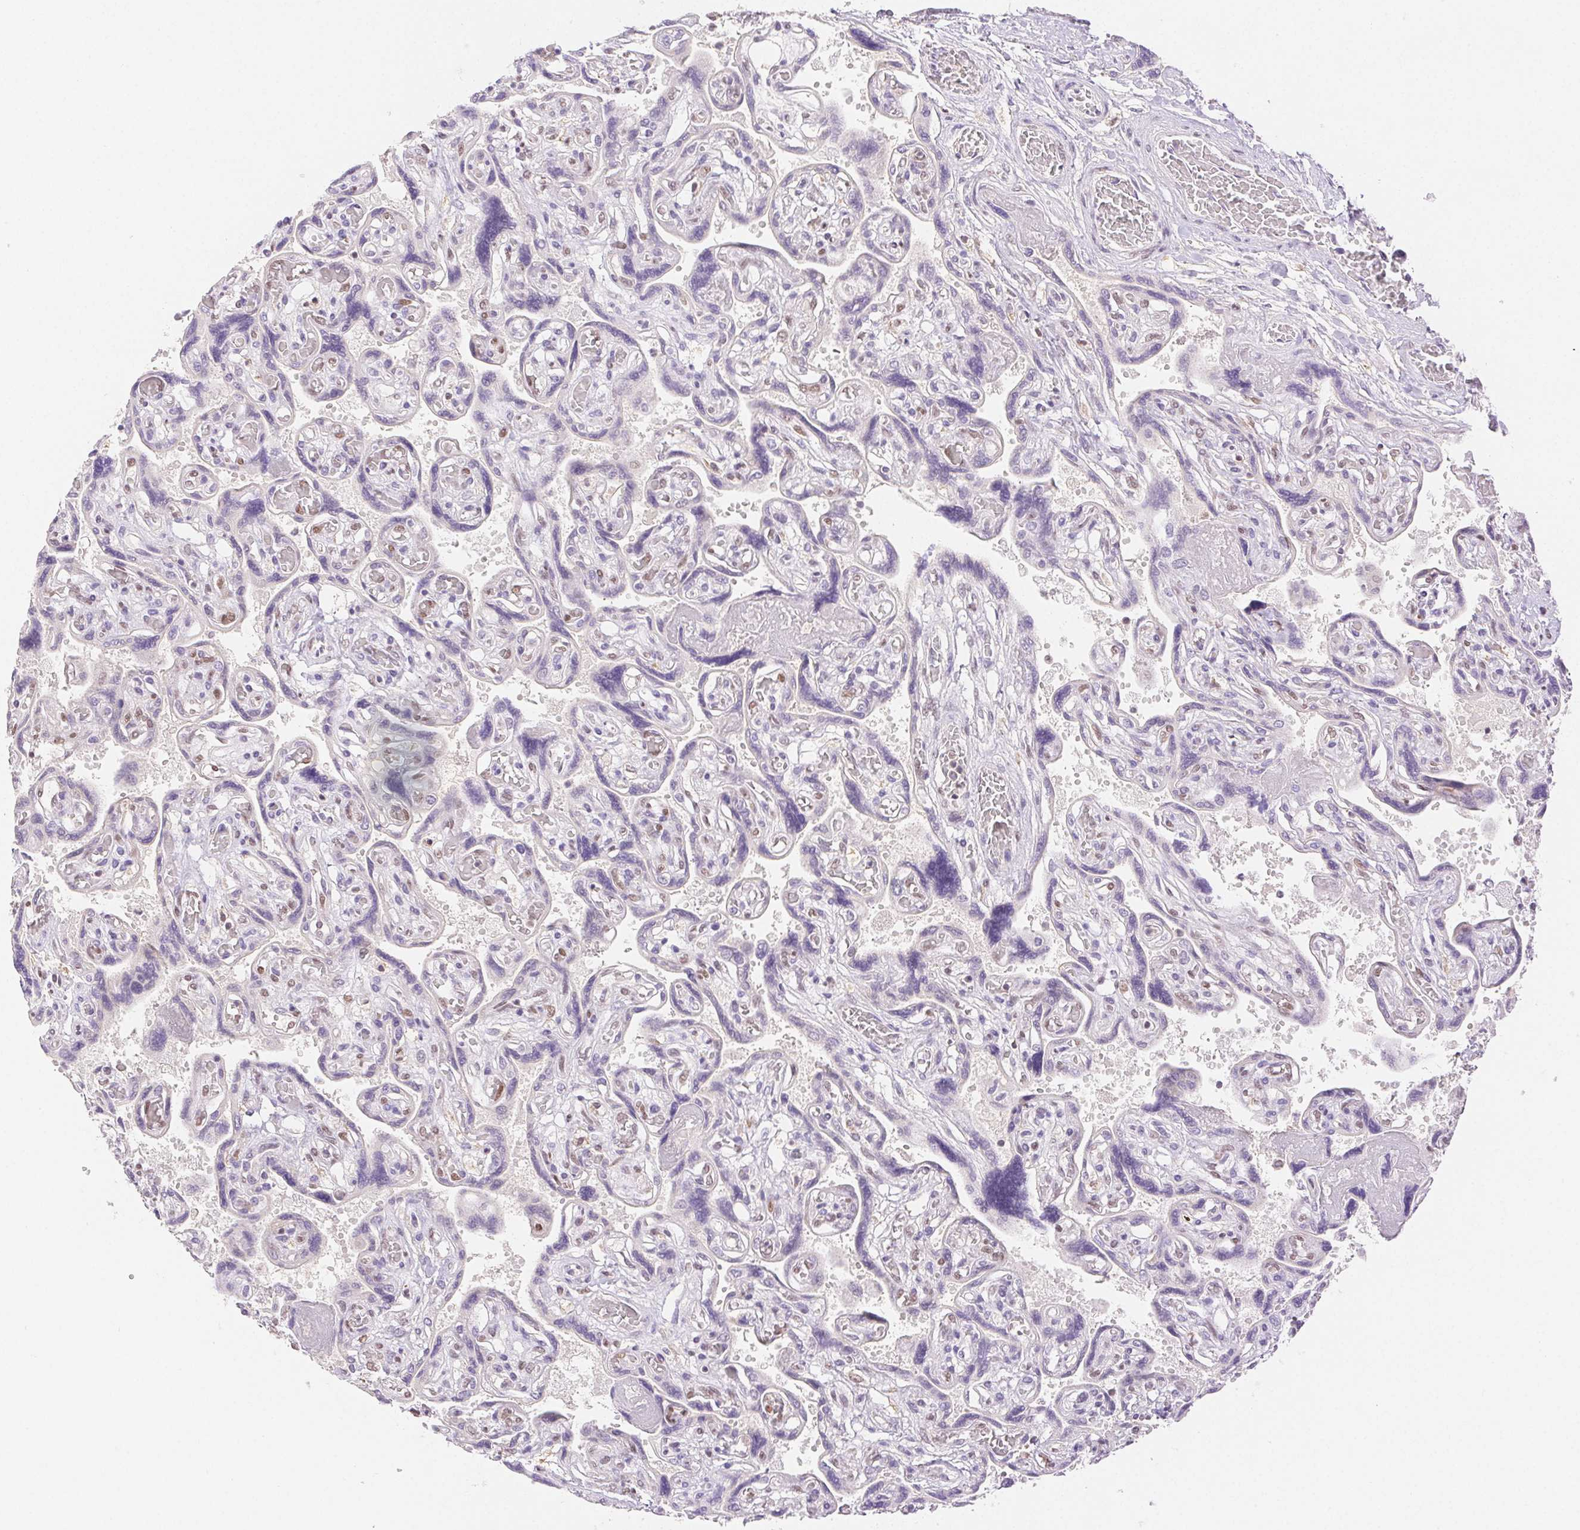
{"staining": {"intensity": "moderate", "quantity": ">75%", "location": "nuclear"}, "tissue": "placenta", "cell_type": "Decidual cells", "image_type": "normal", "snomed": [{"axis": "morphology", "description": "Normal tissue, NOS"}, {"axis": "topography", "description": "Placenta"}], "caption": "Immunohistochemical staining of benign placenta shows >75% levels of moderate nuclear protein staining in approximately >75% of decidual cells. Immunohistochemistry (ihc) stains the protein in brown and the nuclei are stained blue.", "gene": "H2AZ1", "patient": {"sex": "female", "age": 32}}